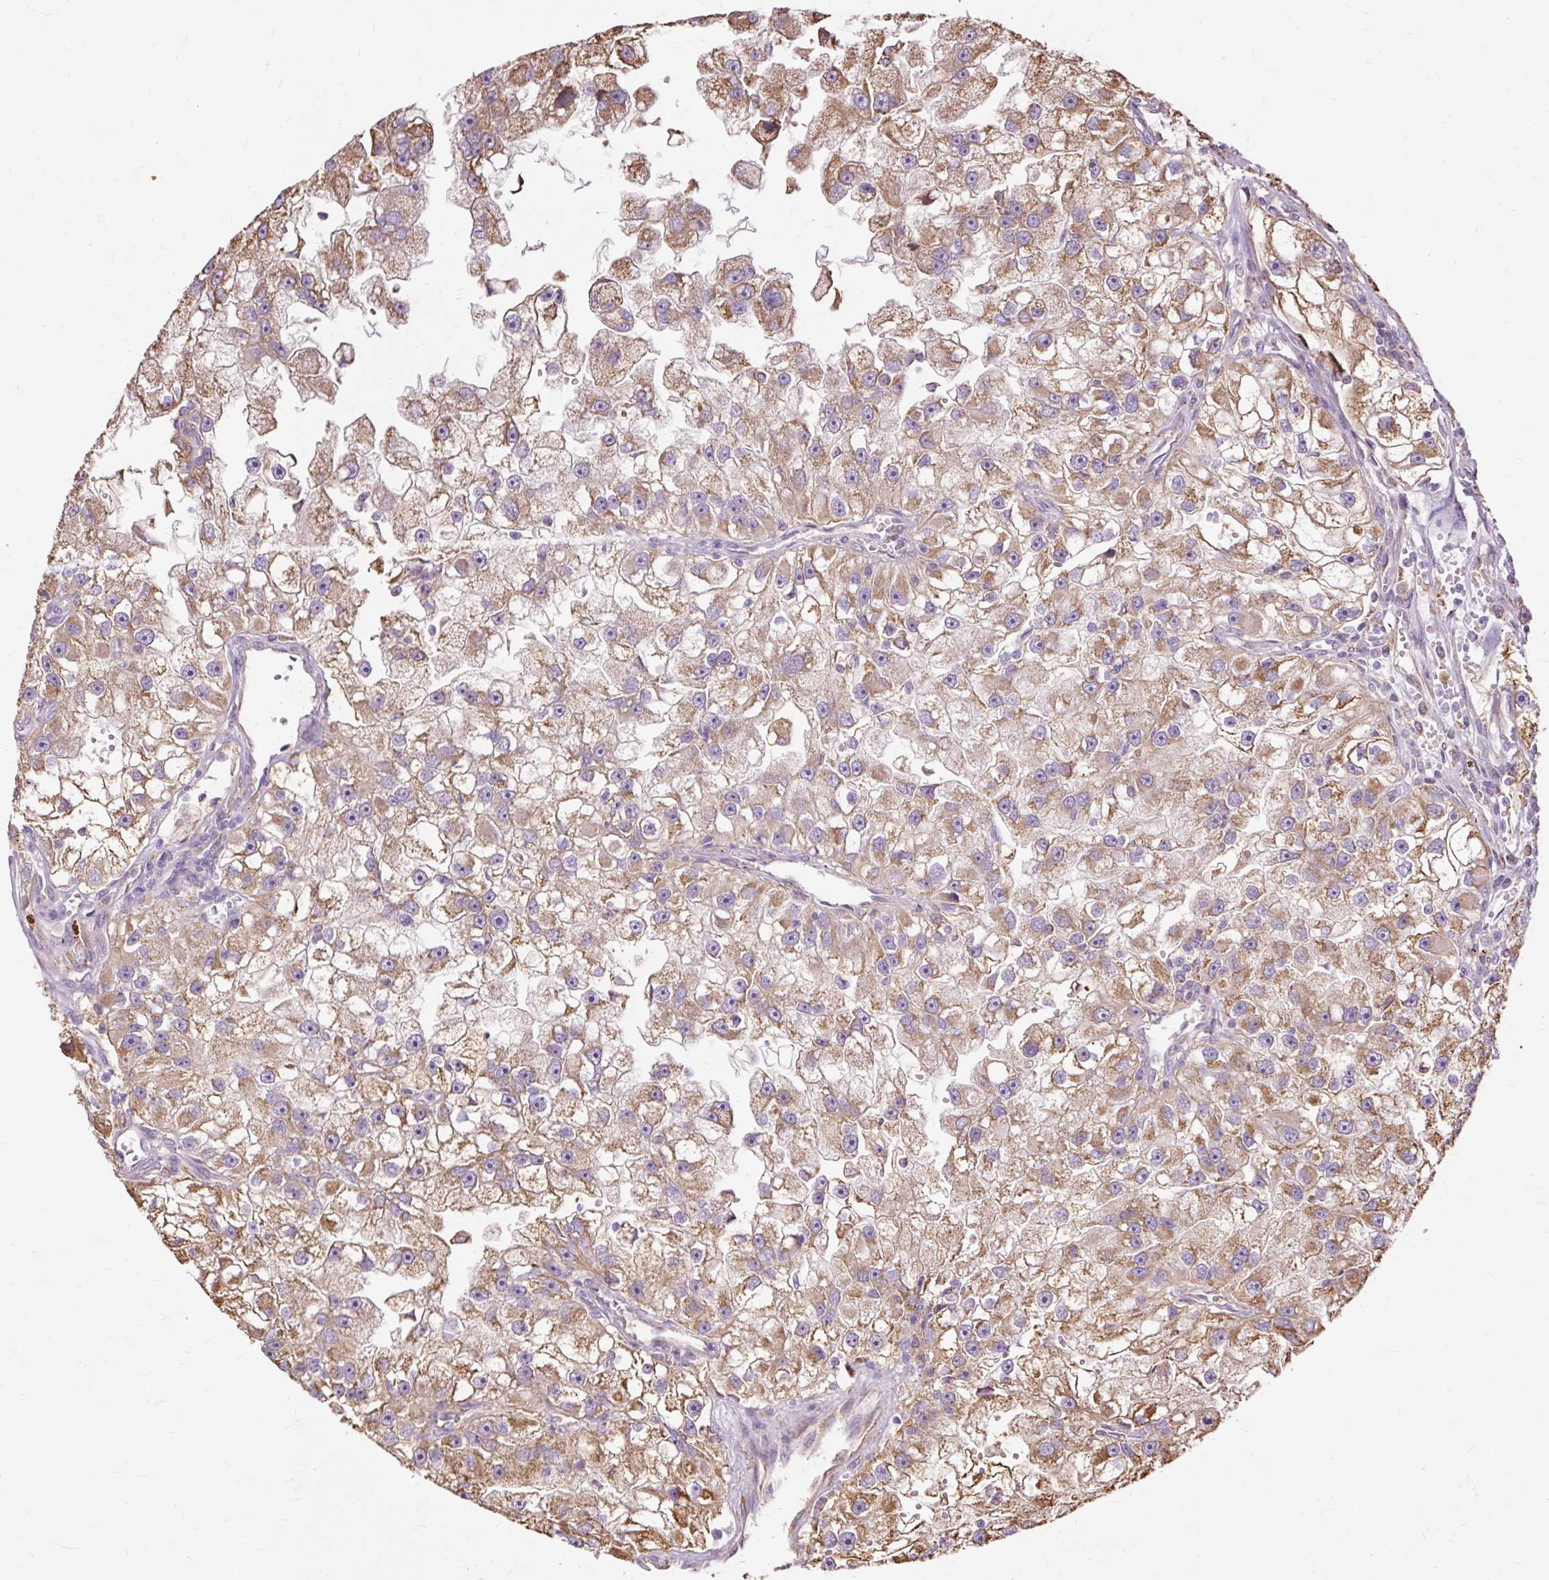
{"staining": {"intensity": "moderate", "quantity": ">75%", "location": "cytoplasmic/membranous"}, "tissue": "renal cancer", "cell_type": "Tumor cells", "image_type": "cancer", "snomed": [{"axis": "morphology", "description": "Adenocarcinoma, NOS"}, {"axis": "topography", "description": "Kidney"}], "caption": "Protein analysis of adenocarcinoma (renal) tissue reveals moderate cytoplasmic/membranous positivity in approximately >75% of tumor cells.", "gene": "PDZD2", "patient": {"sex": "male", "age": 63}}